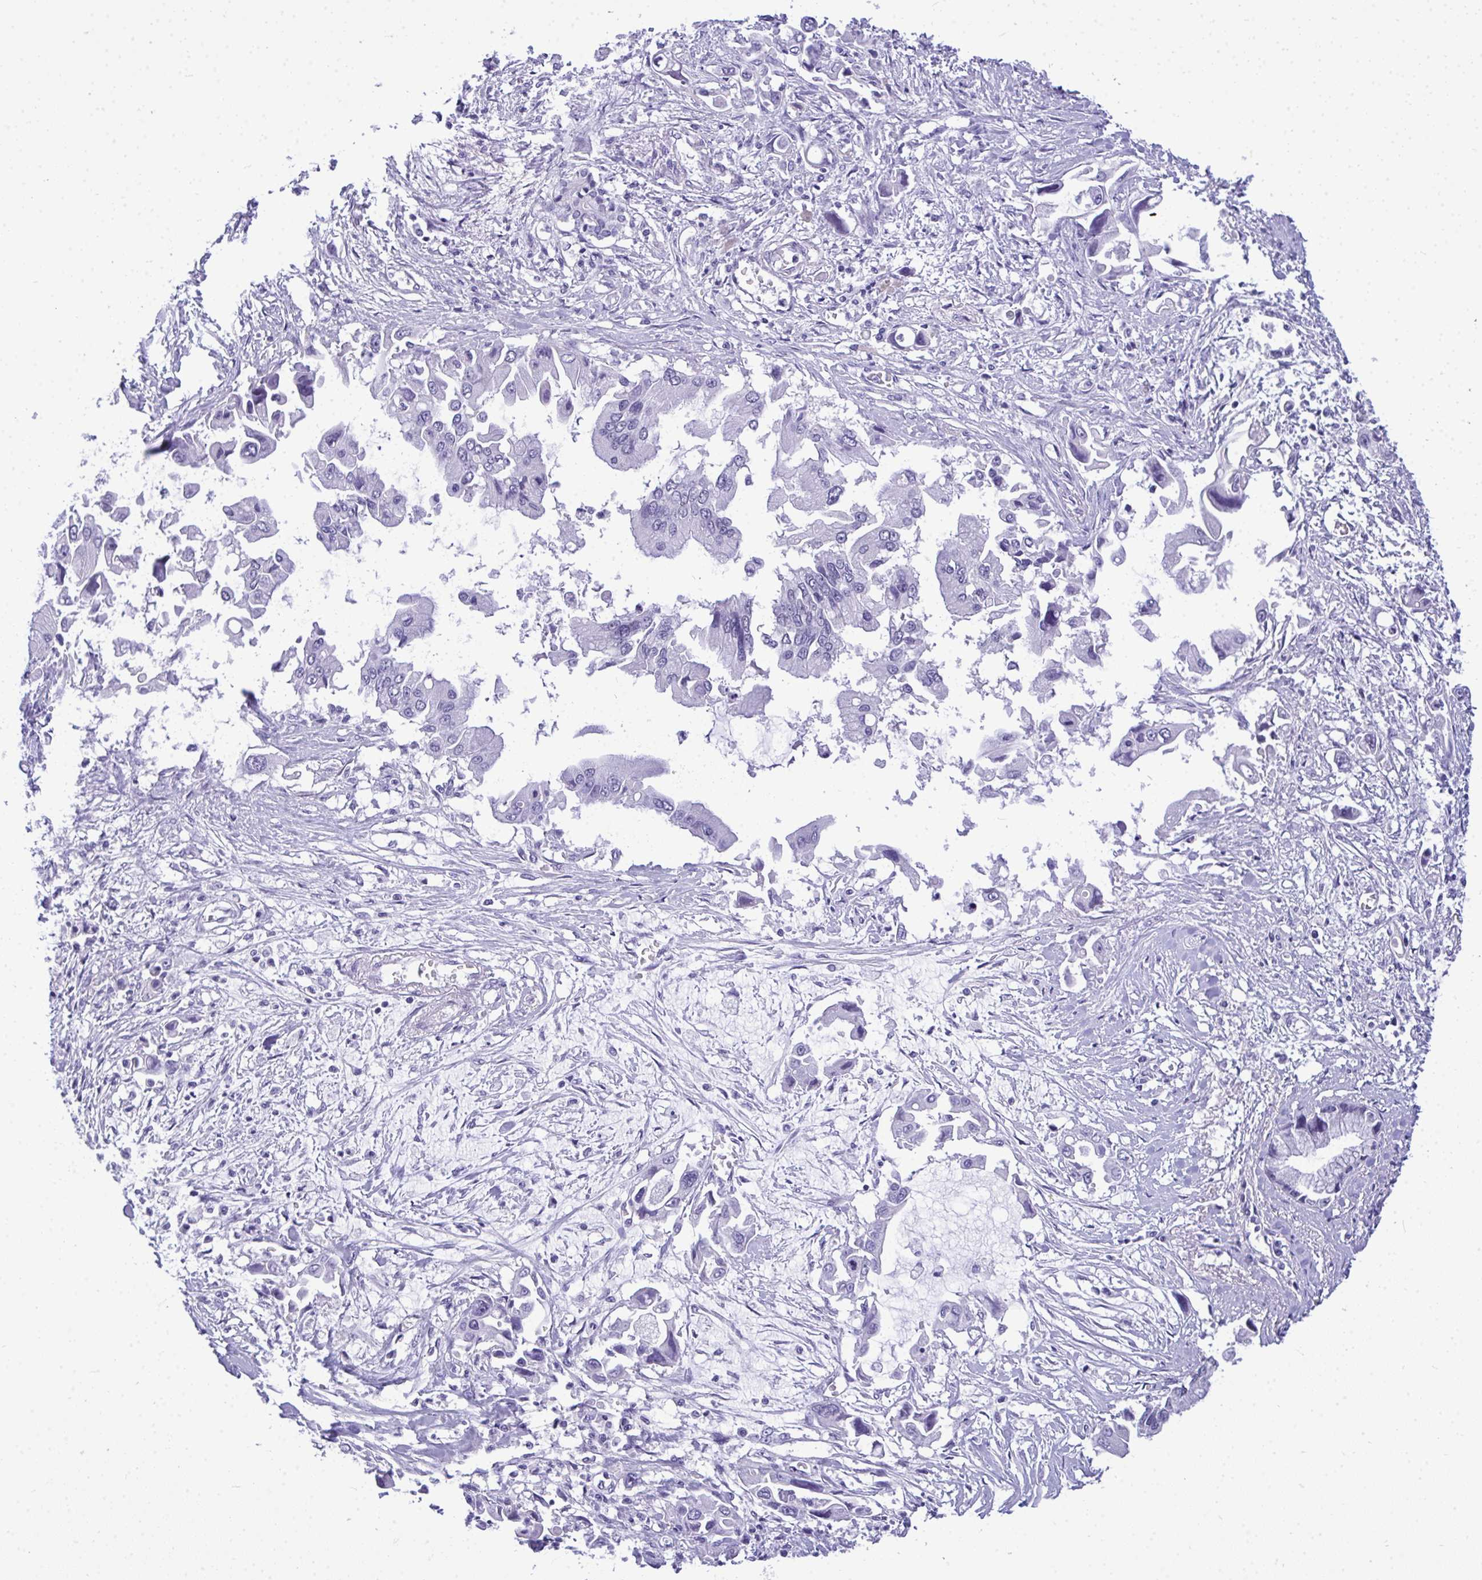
{"staining": {"intensity": "negative", "quantity": "none", "location": "none"}, "tissue": "pancreatic cancer", "cell_type": "Tumor cells", "image_type": "cancer", "snomed": [{"axis": "morphology", "description": "Adenocarcinoma, NOS"}, {"axis": "topography", "description": "Pancreas"}], "caption": "A high-resolution photomicrograph shows IHC staining of adenocarcinoma (pancreatic), which exhibits no significant staining in tumor cells.", "gene": "TEAD4", "patient": {"sex": "male", "age": 84}}